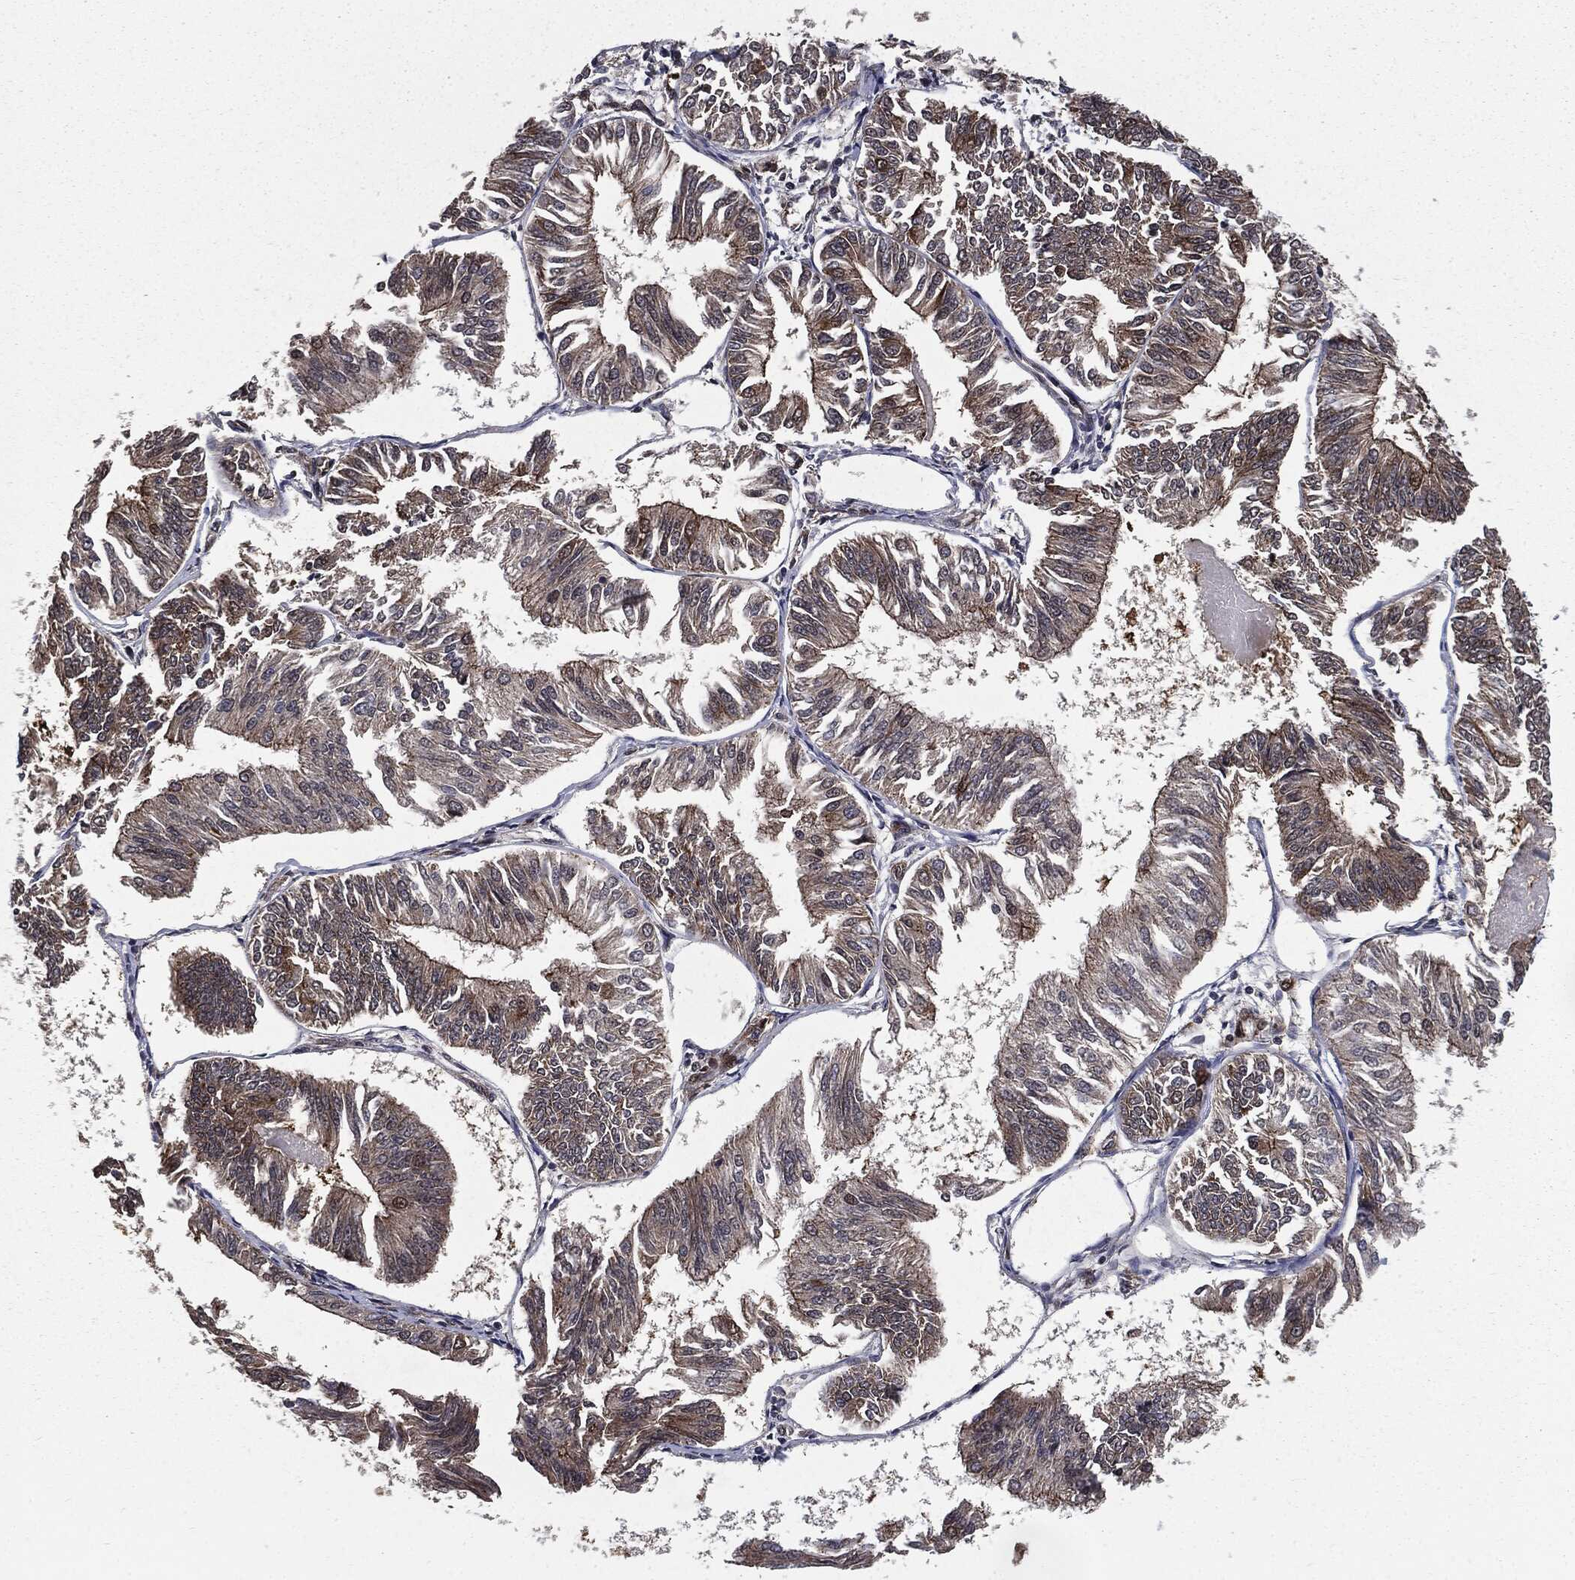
{"staining": {"intensity": "moderate", "quantity": "<25%", "location": "cytoplasmic/membranous"}, "tissue": "endometrial cancer", "cell_type": "Tumor cells", "image_type": "cancer", "snomed": [{"axis": "morphology", "description": "Adenocarcinoma, NOS"}, {"axis": "topography", "description": "Endometrium"}], "caption": "The image shows immunohistochemical staining of endometrial adenocarcinoma. There is moderate cytoplasmic/membranous staining is seen in about <25% of tumor cells.", "gene": "PTPA", "patient": {"sex": "female", "age": 58}}